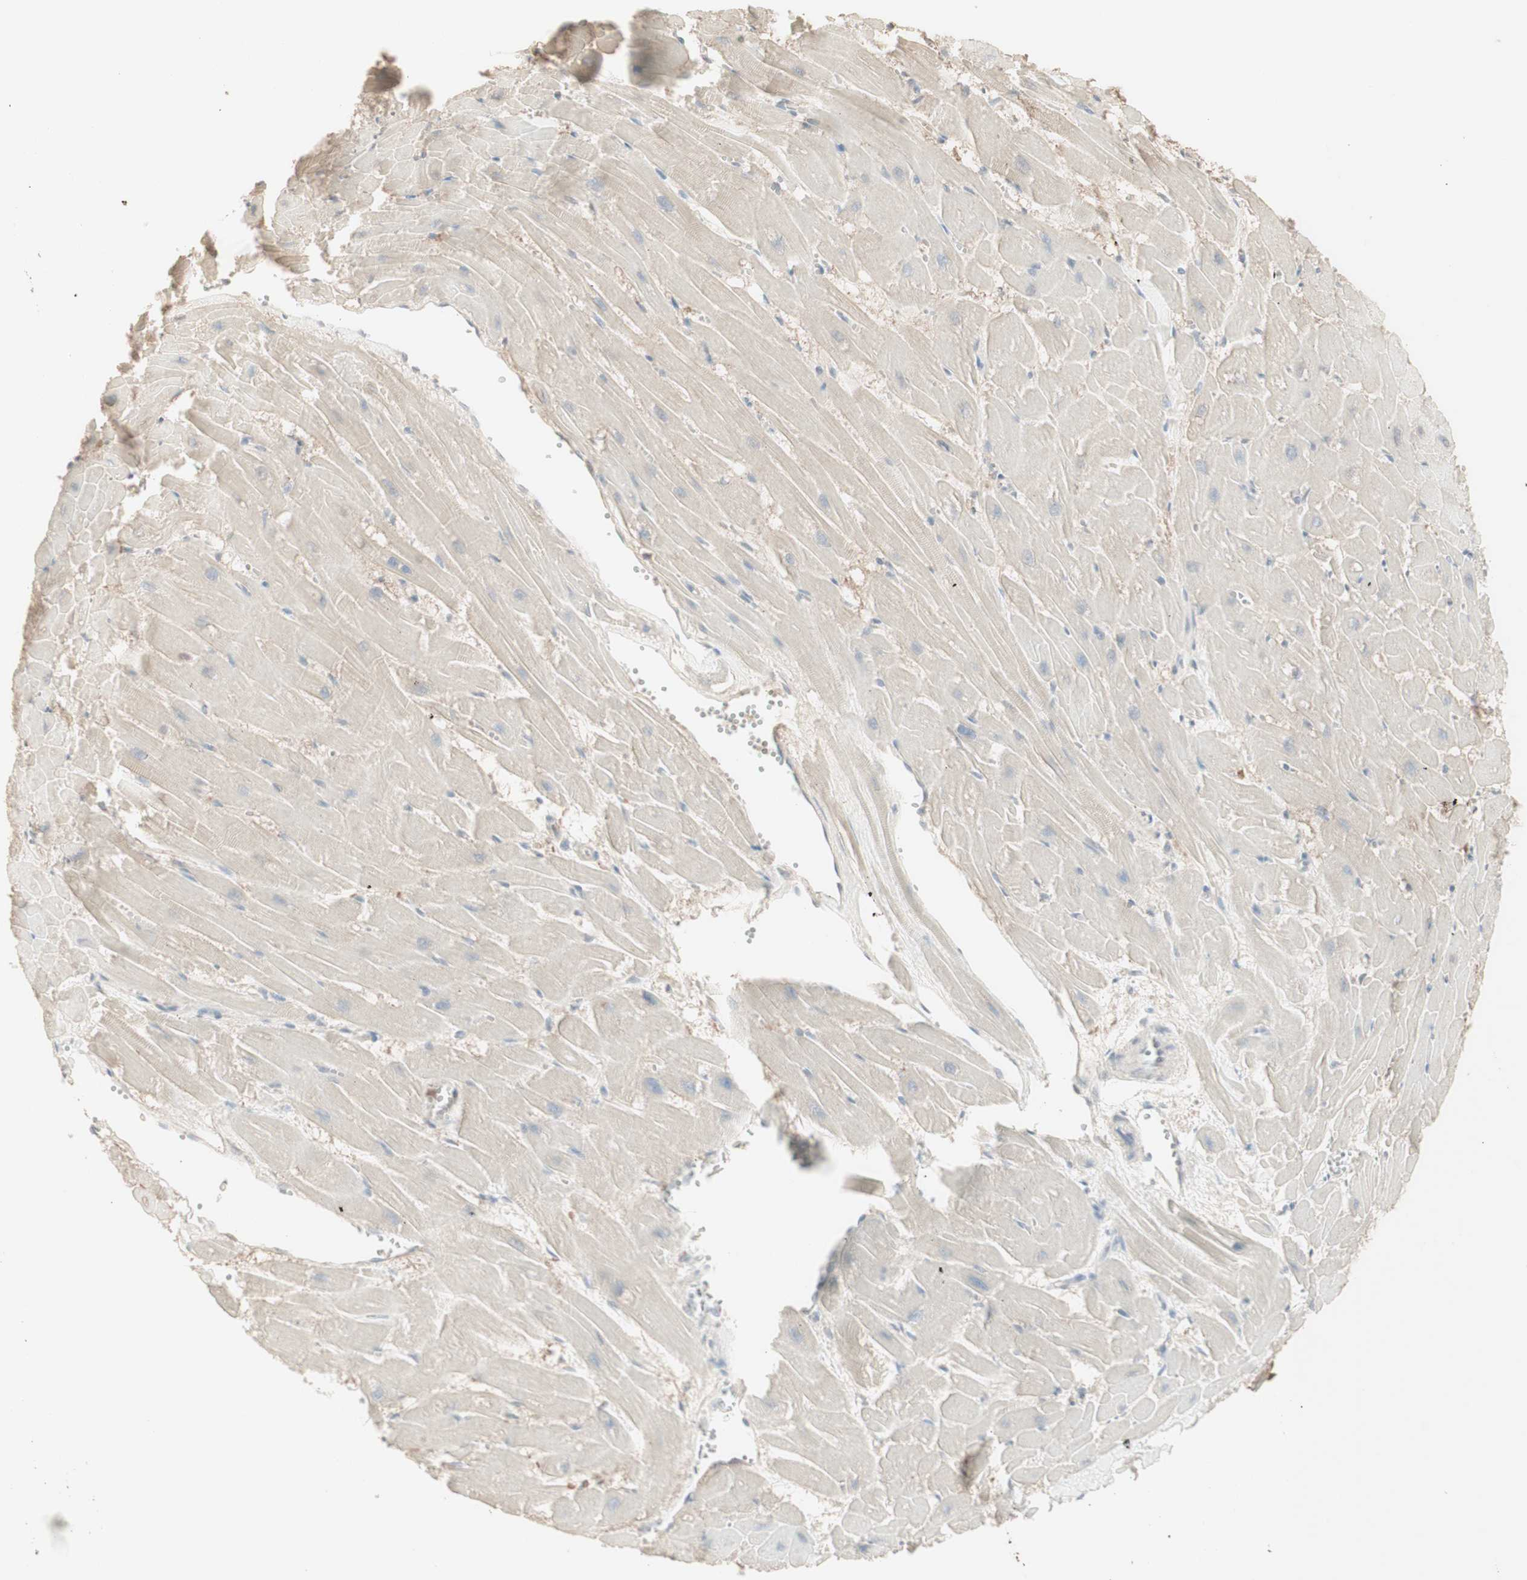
{"staining": {"intensity": "weak", "quantity": ">75%", "location": "cytoplasmic/membranous"}, "tissue": "heart muscle", "cell_type": "Cardiomyocytes", "image_type": "normal", "snomed": [{"axis": "morphology", "description": "Normal tissue, NOS"}, {"axis": "topography", "description": "Heart"}], "caption": "Brown immunohistochemical staining in unremarkable human heart muscle demonstrates weak cytoplasmic/membranous expression in approximately >75% of cardiomyocytes. (DAB (3,3'-diaminobenzidine) IHC, brown staining for protein, blue staining for nuclei).", "gene": "IFNG", "patient": {"sex": "female", "age": 19}}